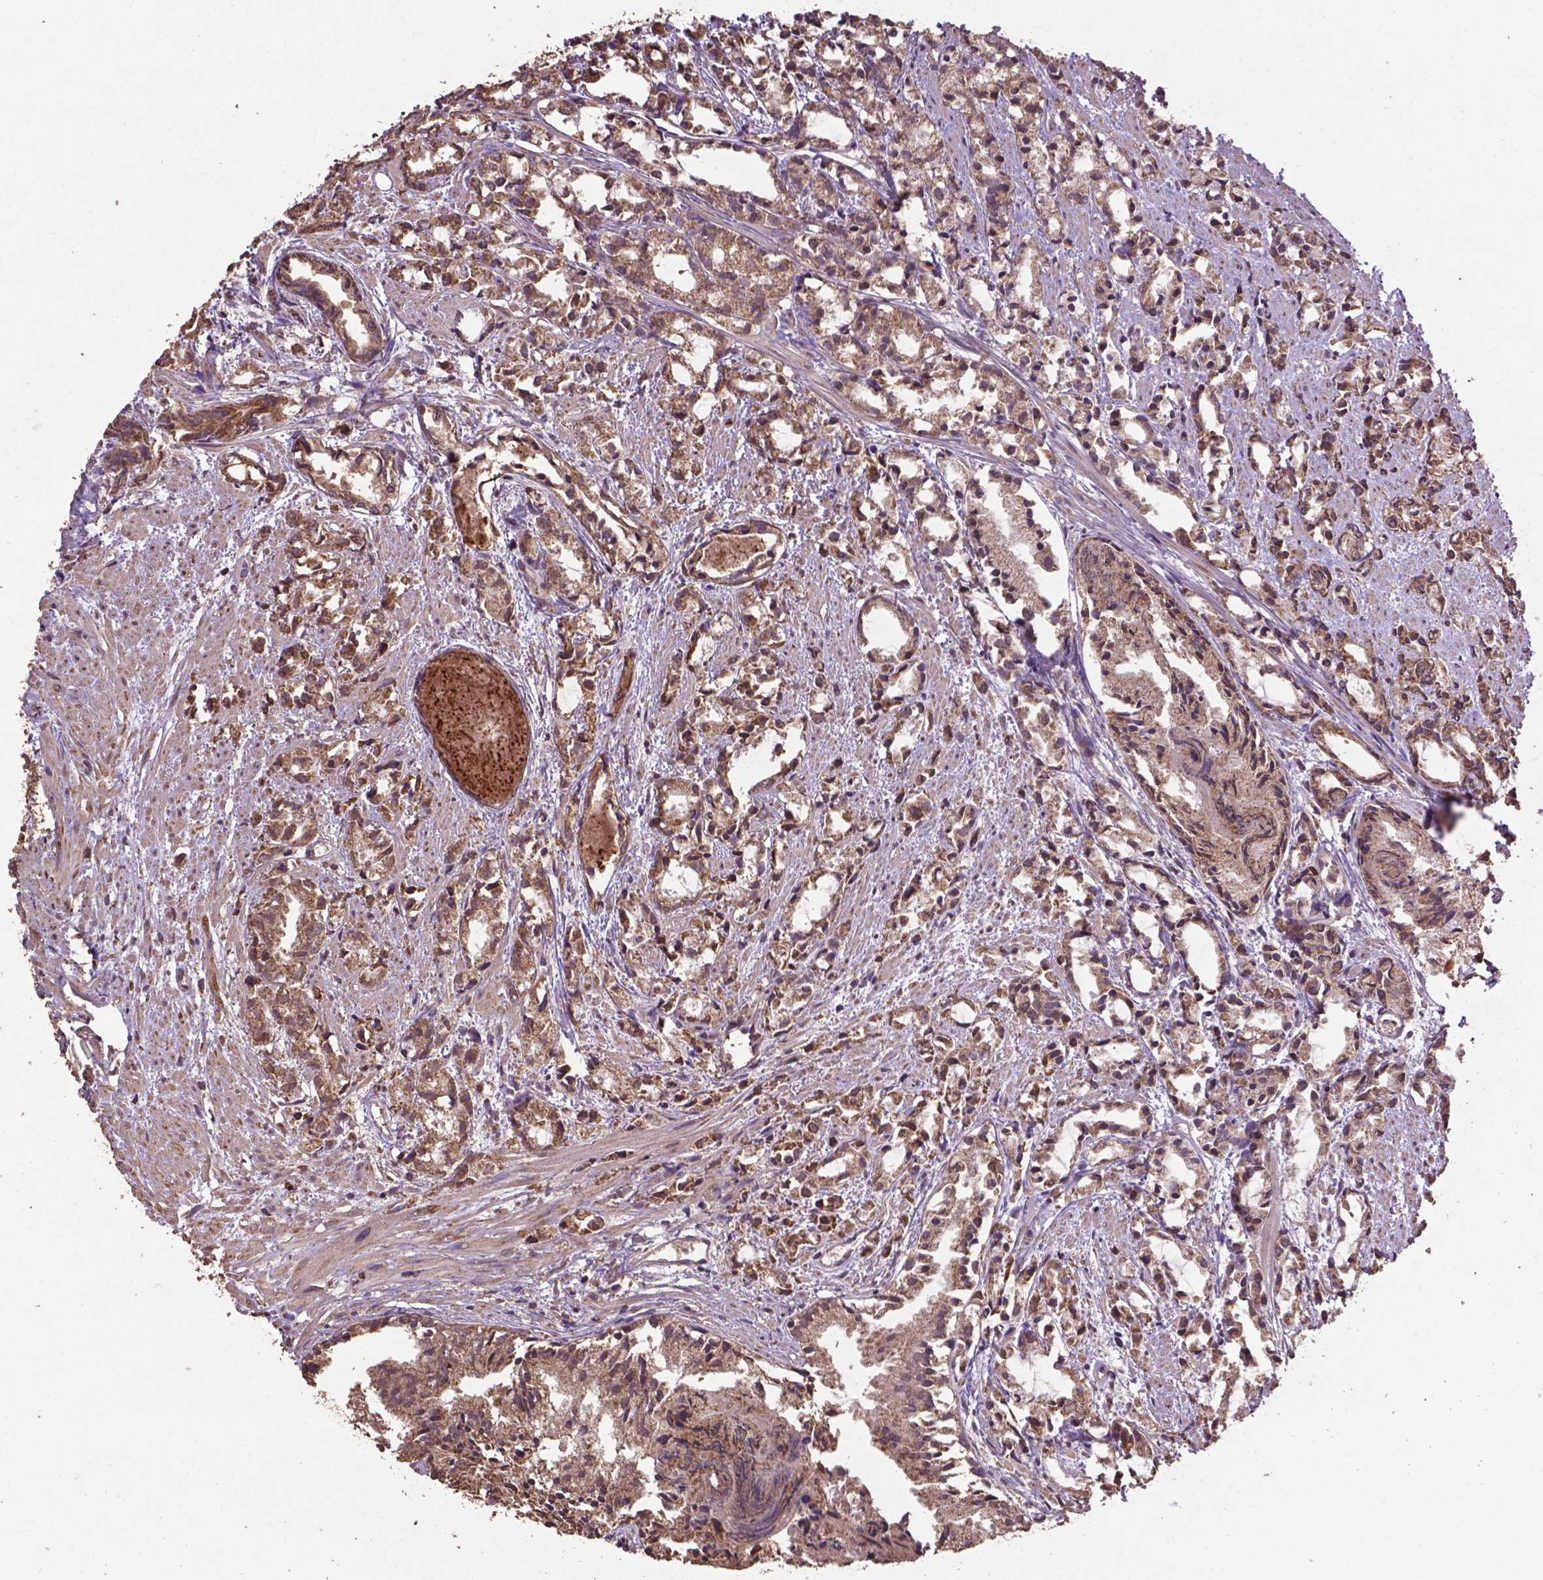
{"staining": {"intensity": "moderate", "quantity": ">75%", "location": "cytoplasmic/membranous"}, "tissue": "prostate cancer", "cell_type": "Tumor cells", "image_type": "cancer", "snomed": [{"axis": "morphology", "description": "Adenocarcinoma, High grade"}, {"axis": "topography", "description": "Prostate"}], "caption": "Tumor cells demonstrate medium levels of moderate cytoplasmic/membranous expression in approximately >75% of cells in human adenocarcinoma (high-grade) (prostate). (Stains: DAB in brown, nuclei in blue, Microscopy: brightfield microscopy at high magnification).", "gene": "DCAF1", "patient": {"sex": "male", "age": 79}}